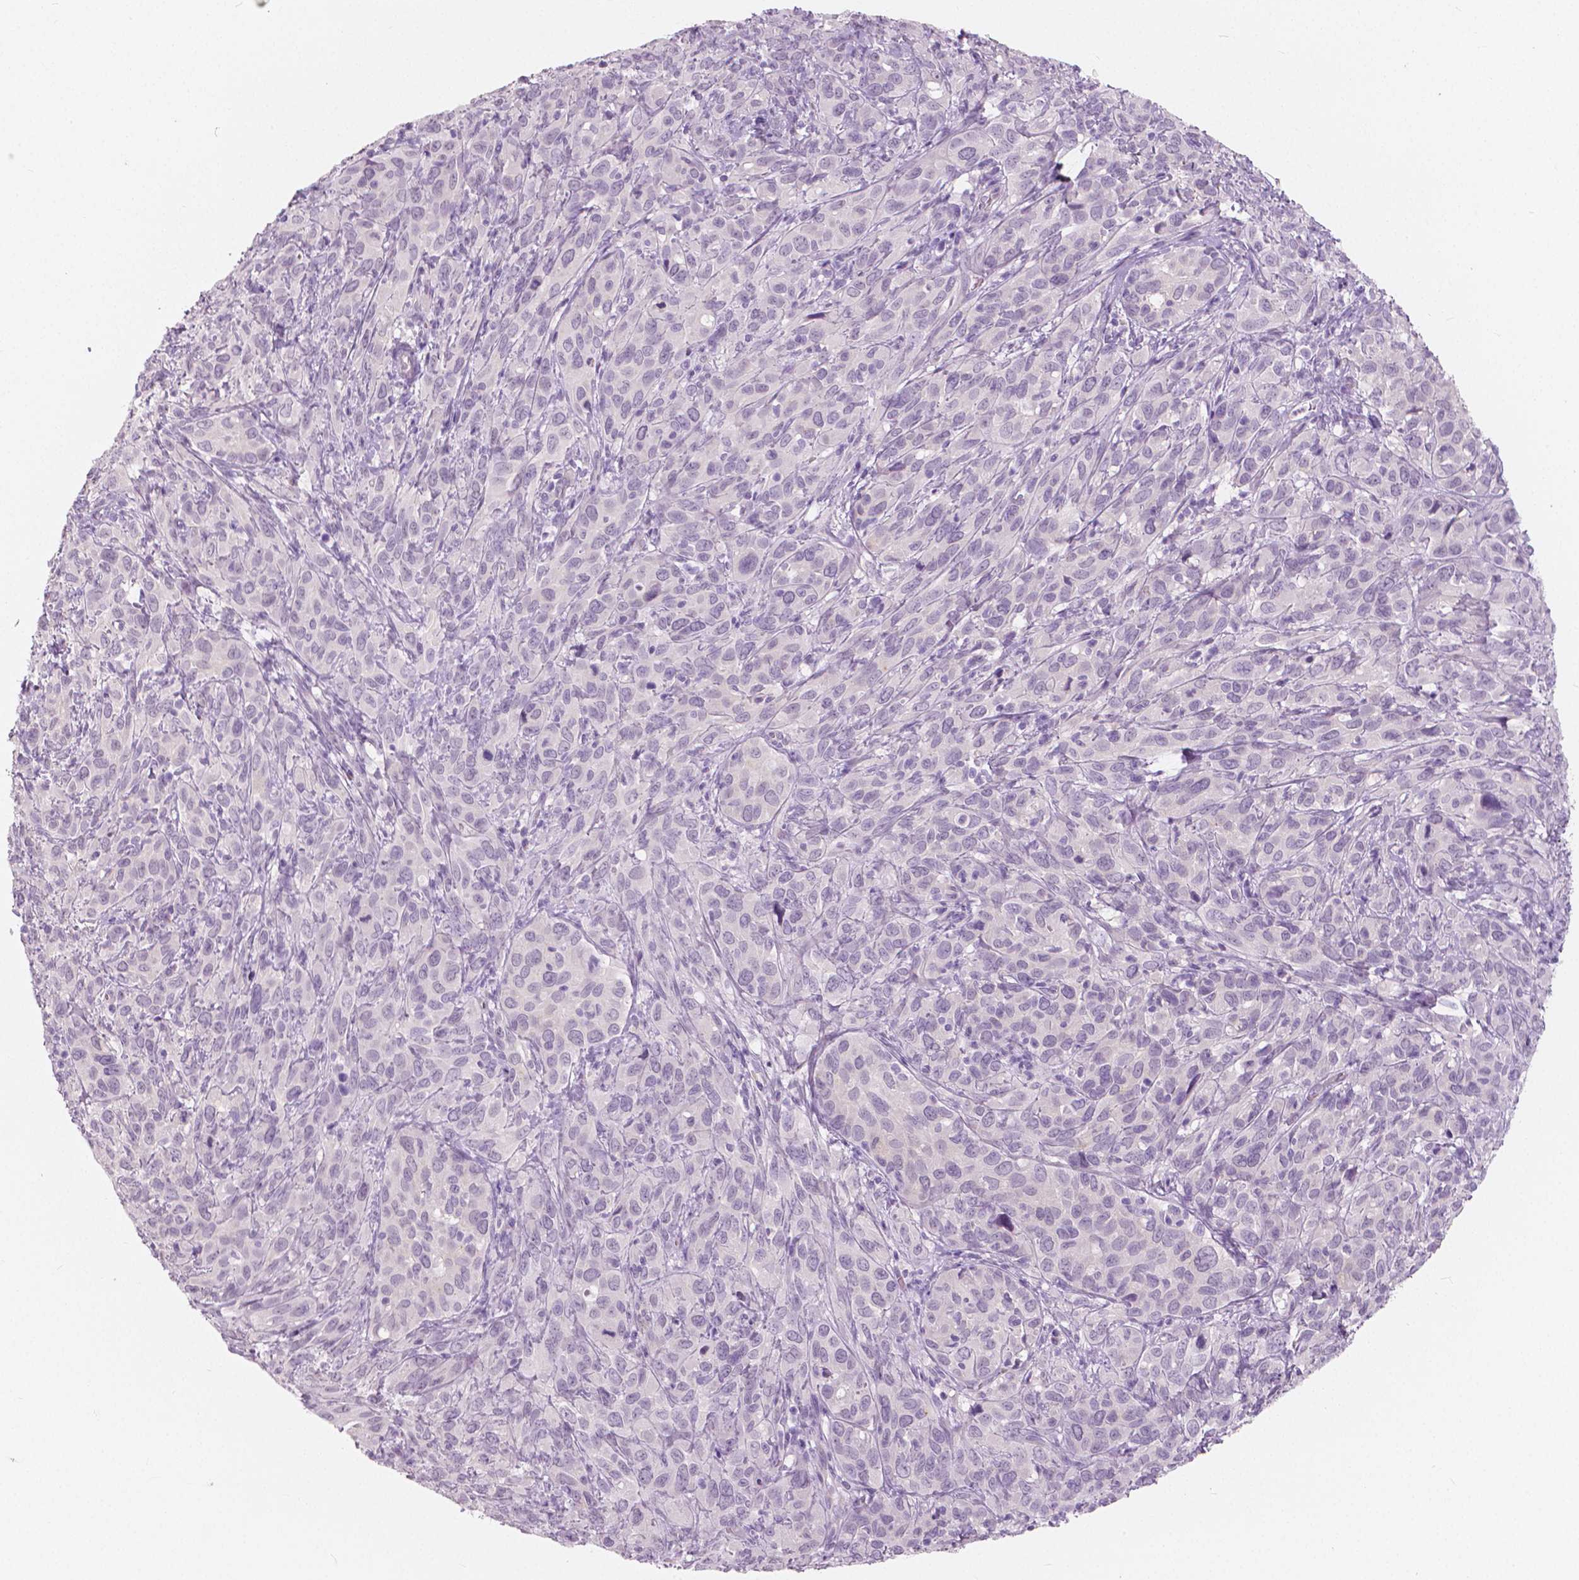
{"staining": {"intensity": "negative", "quantity": "none", "location": "none"}, "tissue": "cervical cancer", "cell_type": "Tumor cells", "image_type": "cancer", "snomed": [{"axis": "morphology", "description": "Squamous cell carcinoma, NOS"}, {"axis": "topography", "description": "Cervix"}], "caption": "Tumor cells are negative for protein expression in human squamous cell carcinoma (cervical). The staining is performed using DAB brown chromogen with nuclei counter-stained in using hematoxylin.", "gene": "A4GNT", "patient": {"sex": "female", "age": 51}}